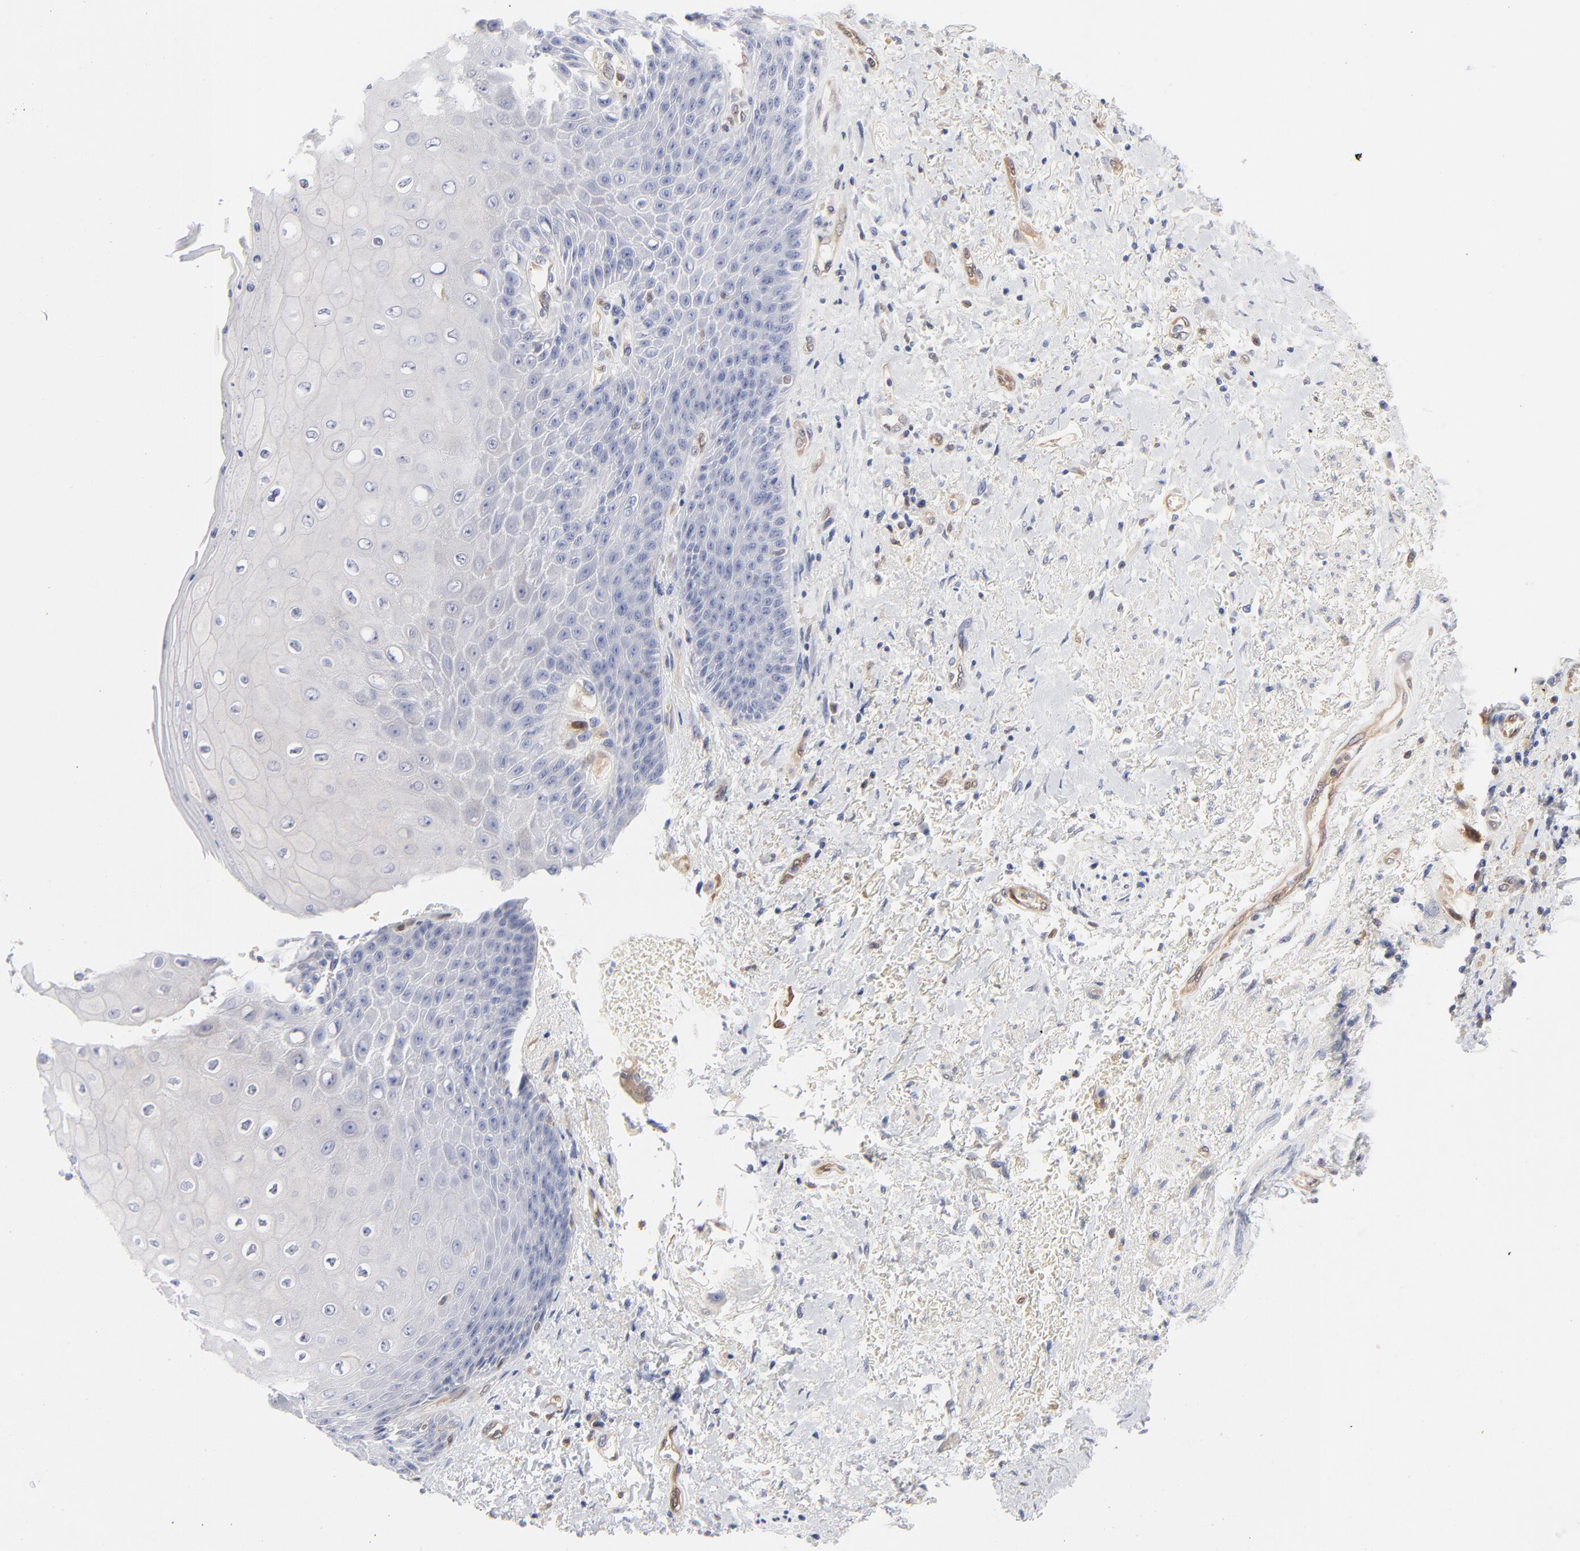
{"staining": {"intensity": "weak", "quantity": "<25%", "location": "cytoplasmic/membranous"}, "tissue": "skin", "cell_type": "Epidermal cells", "image_type": "normal", "snomed": [{"axis": "morphology", "description": "Normal tissue, NOS"}, {"axis": "topography", "description": "Anal"}], "caption": "This is a photomicrograph of immunohistochemistry (IHC) staining of normal skin, which shows no expression in epidermal cells. The staining was performed using DAB (3,3'-diaminobenzidine) to visualize the protein expression in brown, while the nuclei were stained in blue with hematoxylin (Magnification: 20x).", "gene": "ARRB1", "patient": {"sex": "female", "age": 46}}